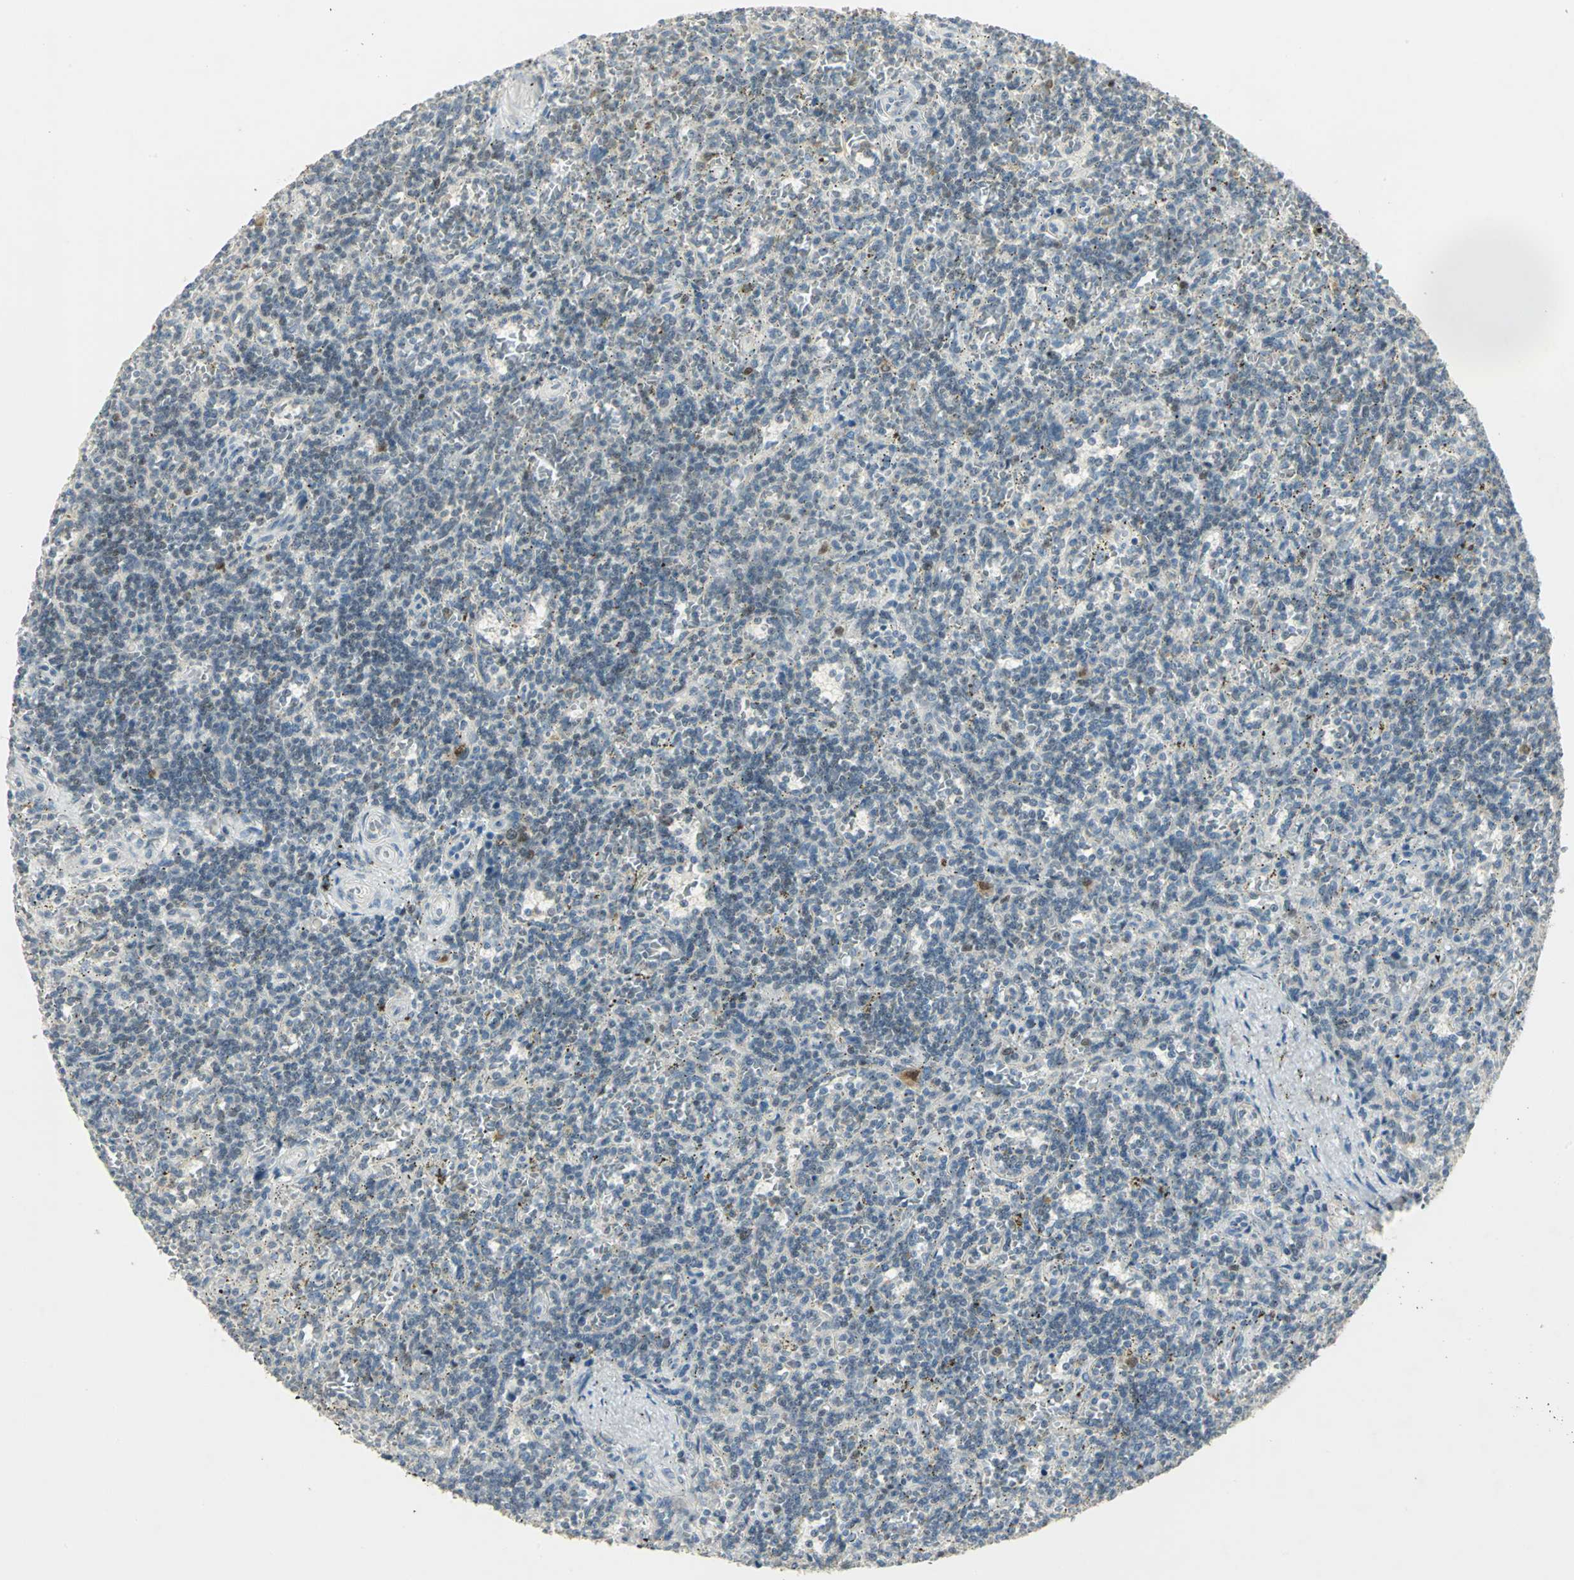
{"staining": {"intensity": "strong", "quantity": "<25%", "location": "nuclear"}, "tissue": "lymphoma", "cell_type": "Tumor cells", "image_type": "cancer", "snomed": [{"axis": "morphology", "description": "Malignant lymphoma, non-Hodgkin's type, Low grade"}, {"axis": "topography", "description": "Spleen"}], "caption": "Protein analysis of low-grade malignant lymphoma, non-Hodgkin's type tissue displays strong nuclear staining in approximately <25% of tumor cells. The staining was performed using DAB (3,3'-diaminobenzidine) to visualize the protein expression in brown, while the nuclei were stained in blue with hematoxylin (Magnification: 20x).", "gene": "AK6", "patient": {"sex": "male", "age": 73}}